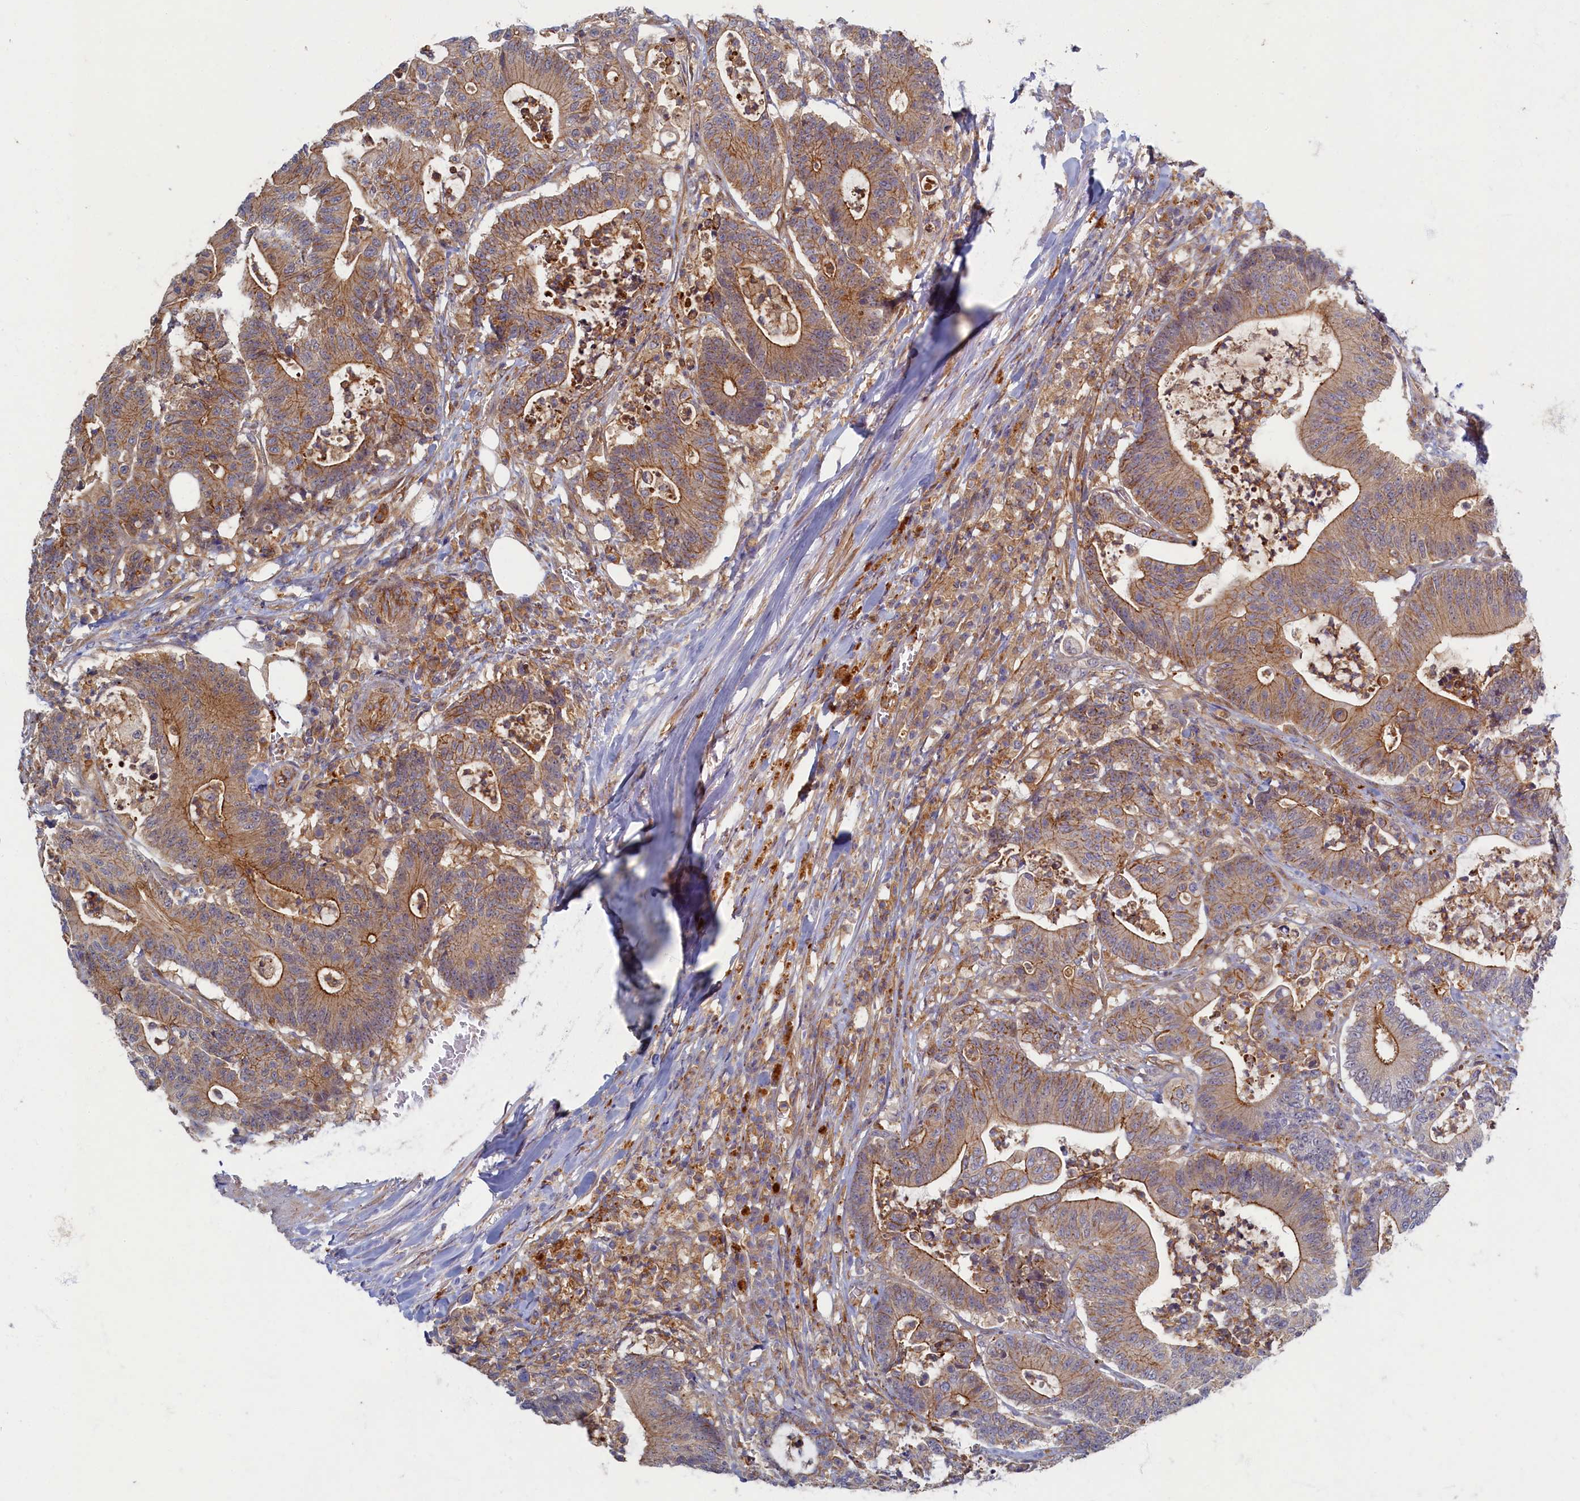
{"staining": {"intensity": "moderate", "quantity": ">75%", "location": "cytoplasmic/membranous"}, "tissue": "colorectal cancer", "cell_type": "Tumor cells", "image_type": "cancer", "snomed": [{"axis": "morphology", "description": "Adenocarcinoma, NOS"}, {"axis": "topography", "description": "Colon"}], "caption": "Immunohistochemistry of colorectal cancer (adenocarcinoma) reveals medium levels of moderate cytoplasmic/membranous expression in about >75% of tumor cells.", "gene": "PSMG2", "patient": {"sex": "female", "age": 84}}